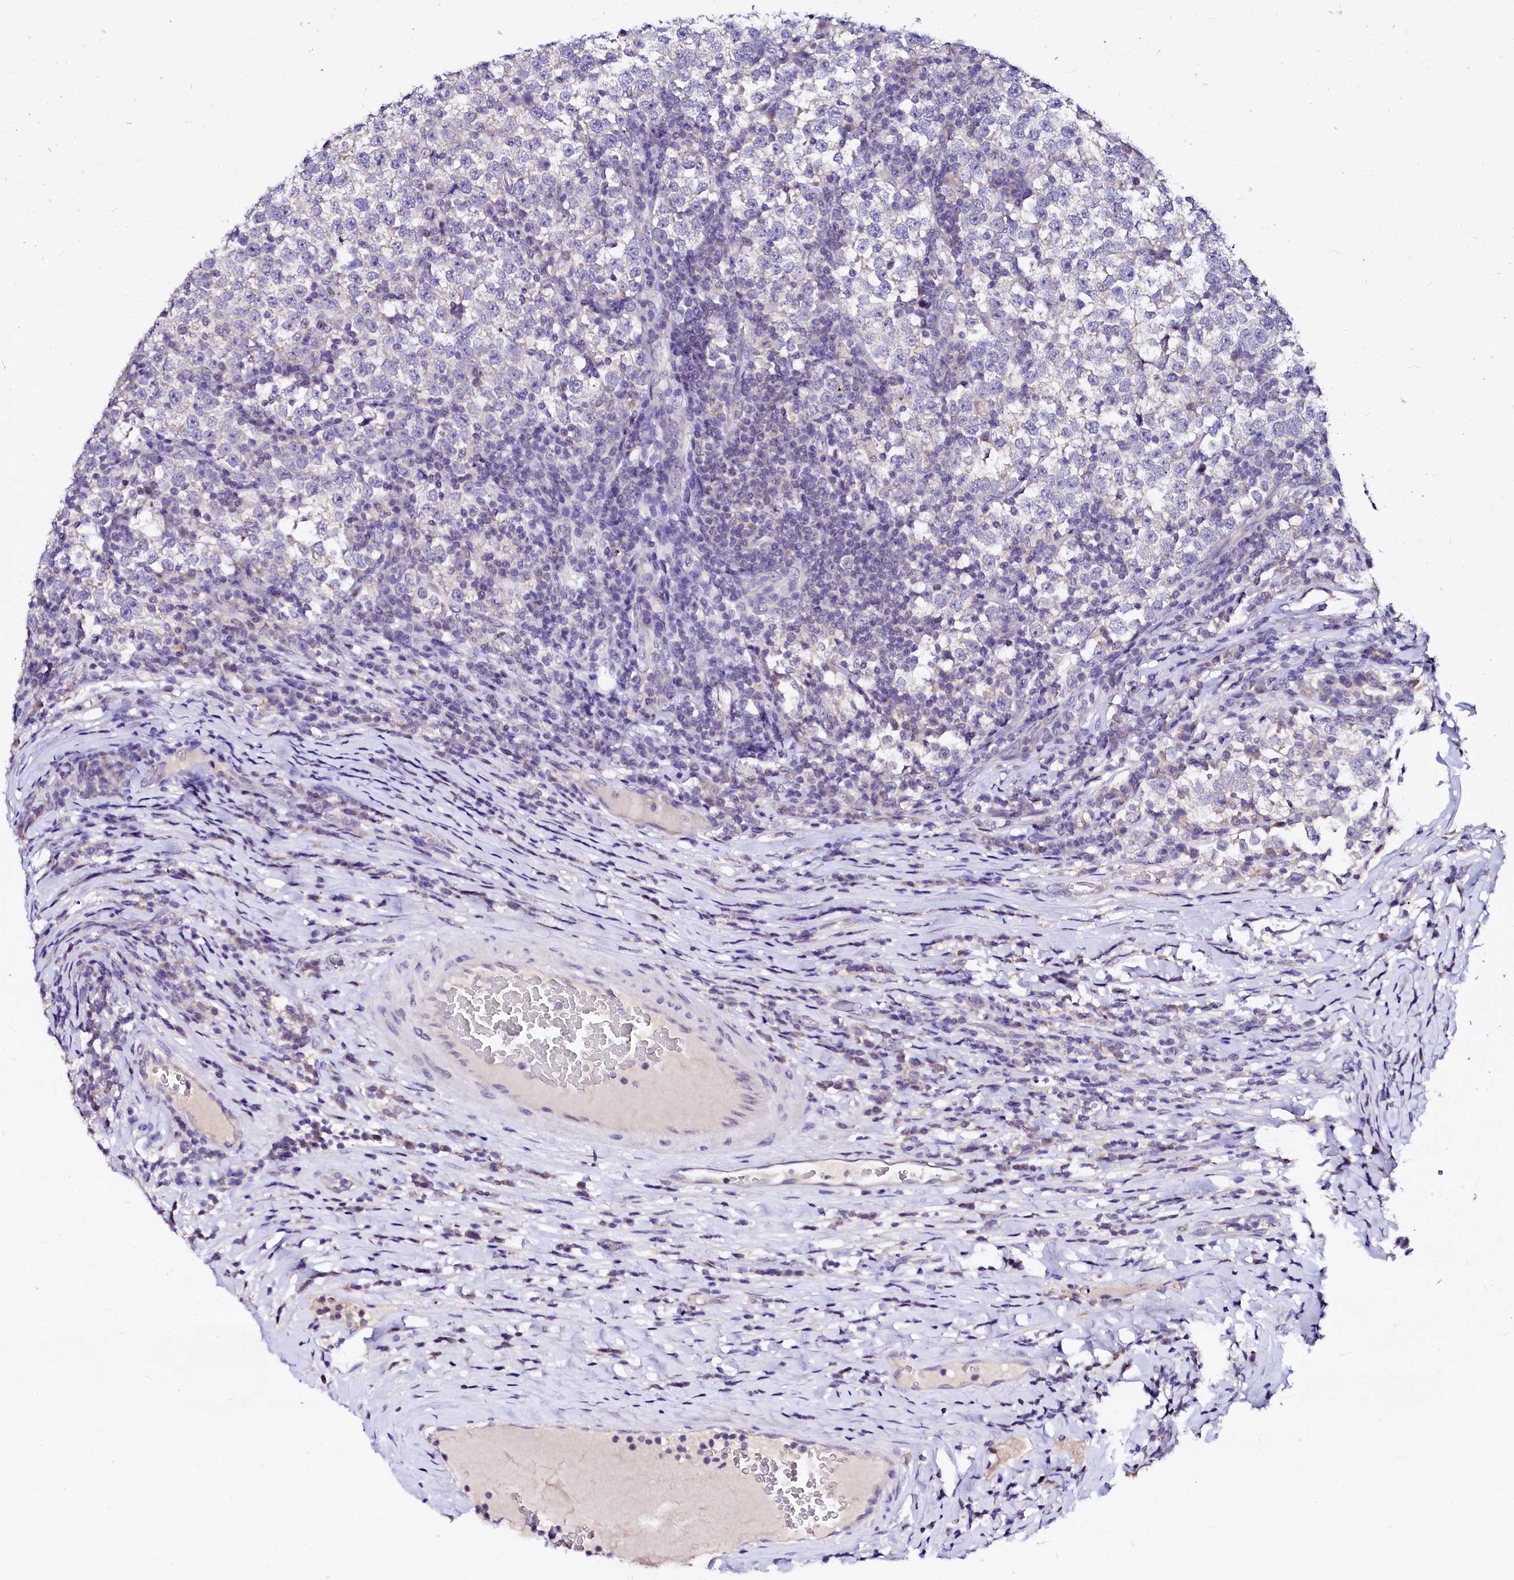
{"staining": {"intensity": "negative", "quantity": "none", "location": "none"}, "tissue": "testis cancer", "cell_type": "Tumor cells", "image_type": "cancer", "snomed": [{"axis": "morphology", "description": "Normal tissue, NOS"}, {"axis": "morphology", "description": "Seminoma, NOS"}, {"axis": "topography", "description": "Testis"}], "caption": "A high-resolution histopathology image shows immunohistochemistry staining of testis seminoma, which reveals no significant expression in tumor cells. (Stains: DAB (3,3'-diaminobenzidine) immunohistochemistry (IHC) with hematoxylin counter stain, Microscopy: brightfield microscopy at high magnification).", "gene": "NALF1", "patient": {"sex": "male", "age": 43}}